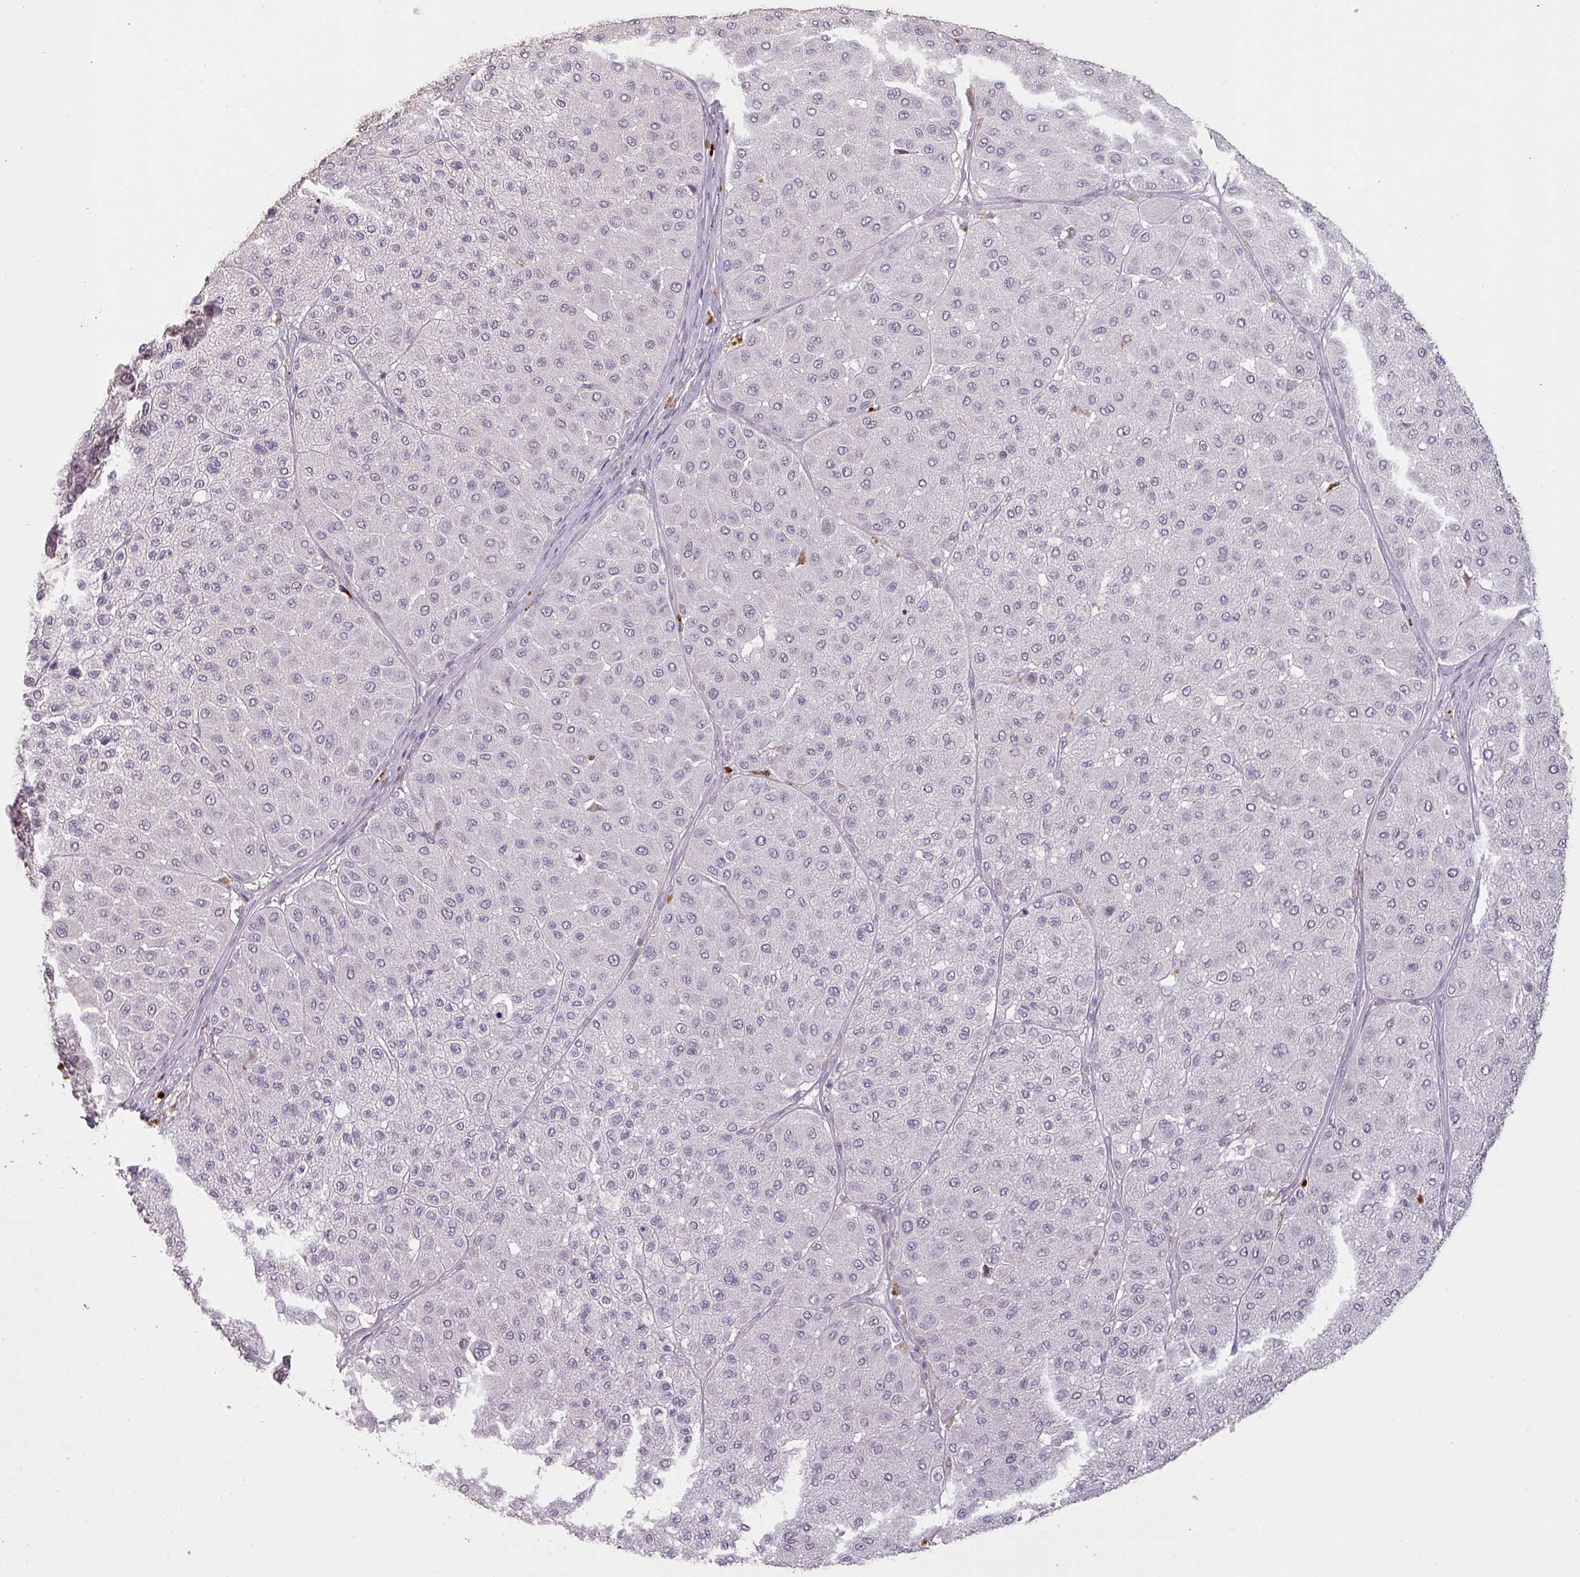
{"staining": {"intensity": "negative", "quantity": "none", "location": "none"}, "tissue": "melanoma", "cell_type": "Tumor cells", "image_type": "cancer", "snomed": [{"axis": "morphology", "description": "Malignant melanoma, Metastatic site"}, {"axis": "topography", "description": "Smooth muscle"}], "caption": "A high-resolution image shows immunohistochemistry staining of melanoma, which exhibits no significant staining in tumor cells. Brightfield microscopy of immunohistochemistry stained with DAB (3,3'-diaminobenzidine) (brown) and hematoxylin (blue), captured at high magnification.", "gene": "LYPLA1", "patient": {"sex": "male", "age": 41}}